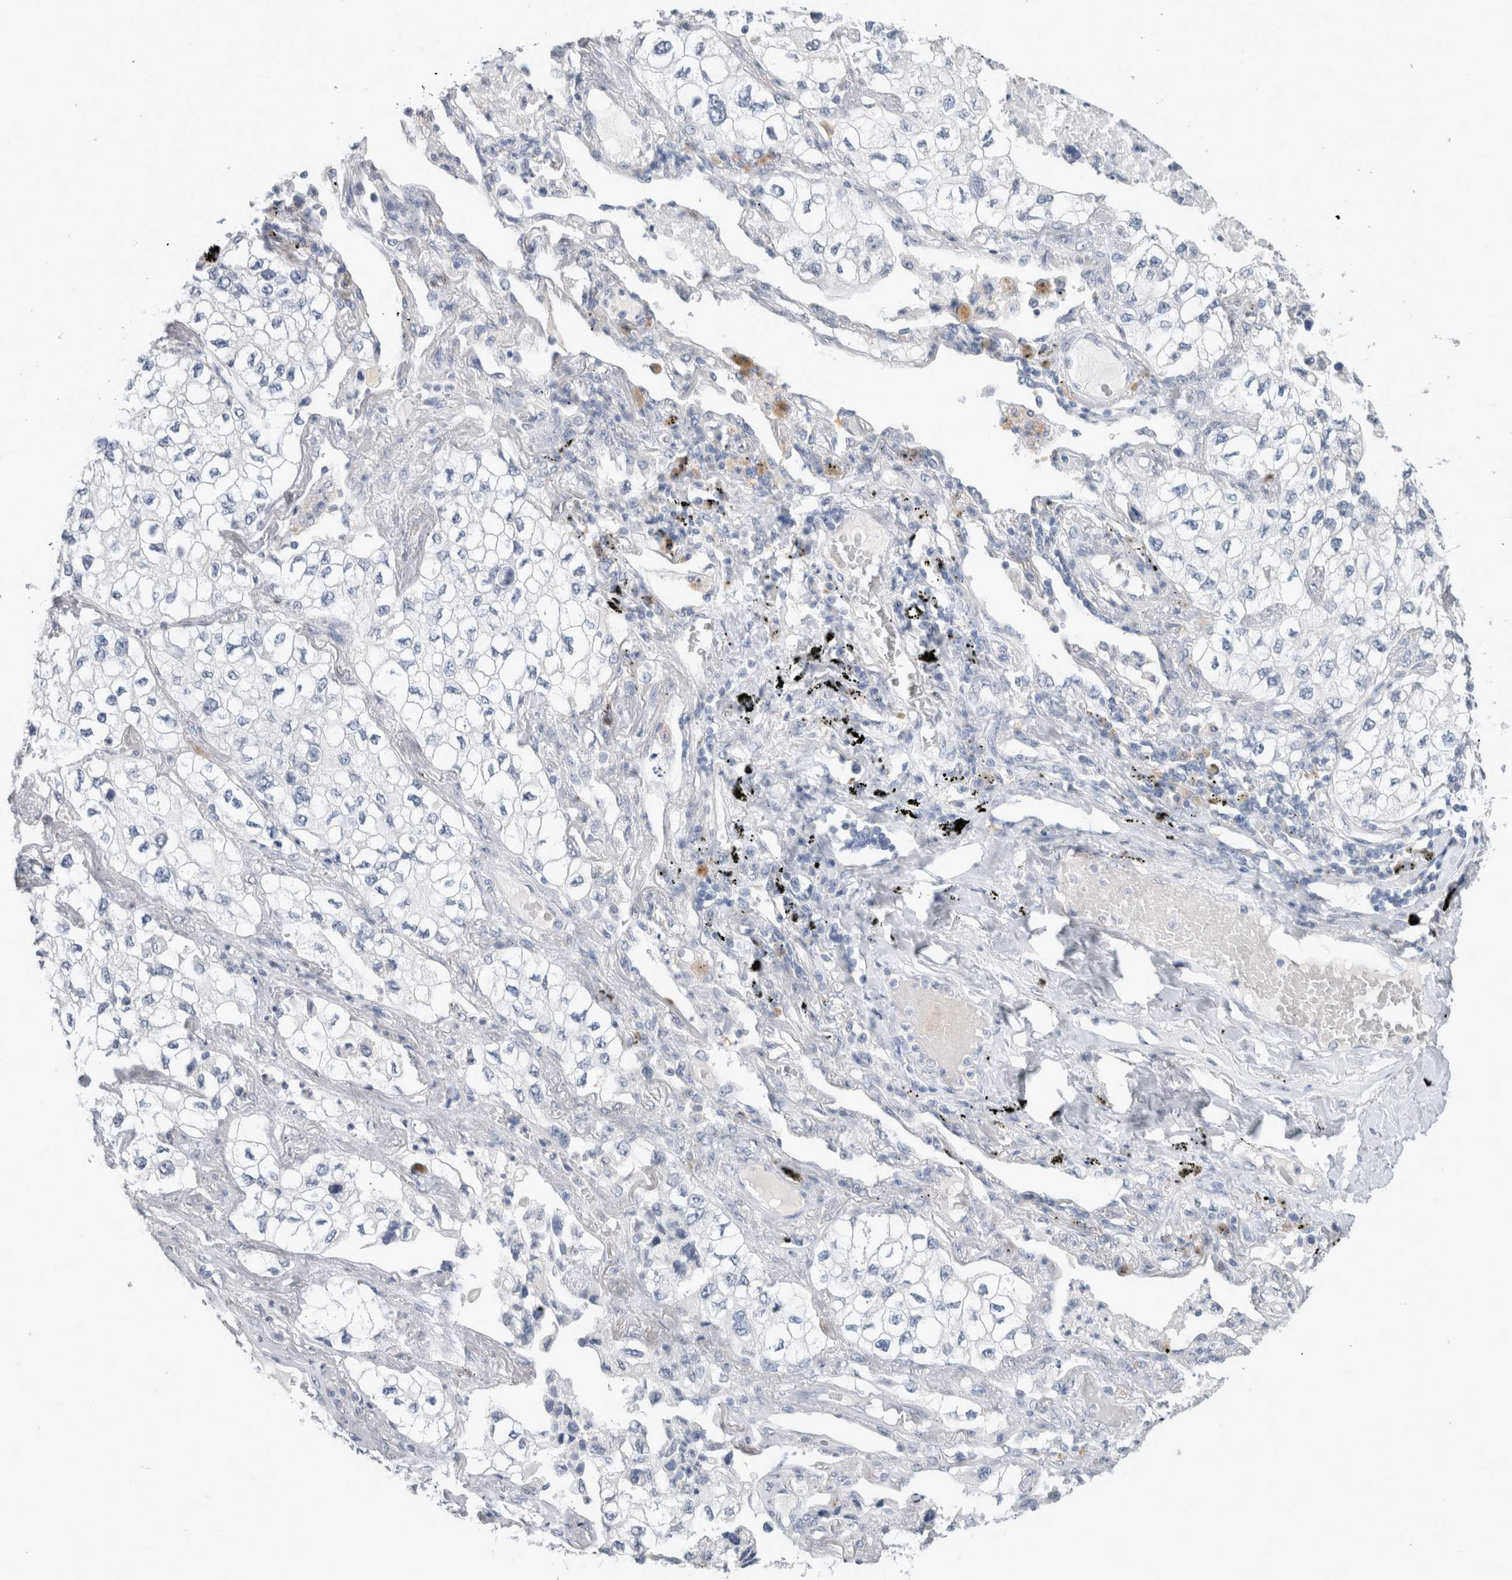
{"staining": {"intensity": "negative", "quantity": "none", "location": "none"}, "tissue": "lung cancer", "cell_type": "Tumor cells", "image_type": "cancer", "snomed": [{"axis": "morphology", "description": "Adenocarcinoma, NOS"}, {"axis": "topography", "description": "Lung"}], "caption": "The photomicrograph demonstrates no significant positivity in tumor cells of lung cancer (adenocarcinoma).", "gene": "BCAN", "patient": {"sex": "male", "age": 63}}